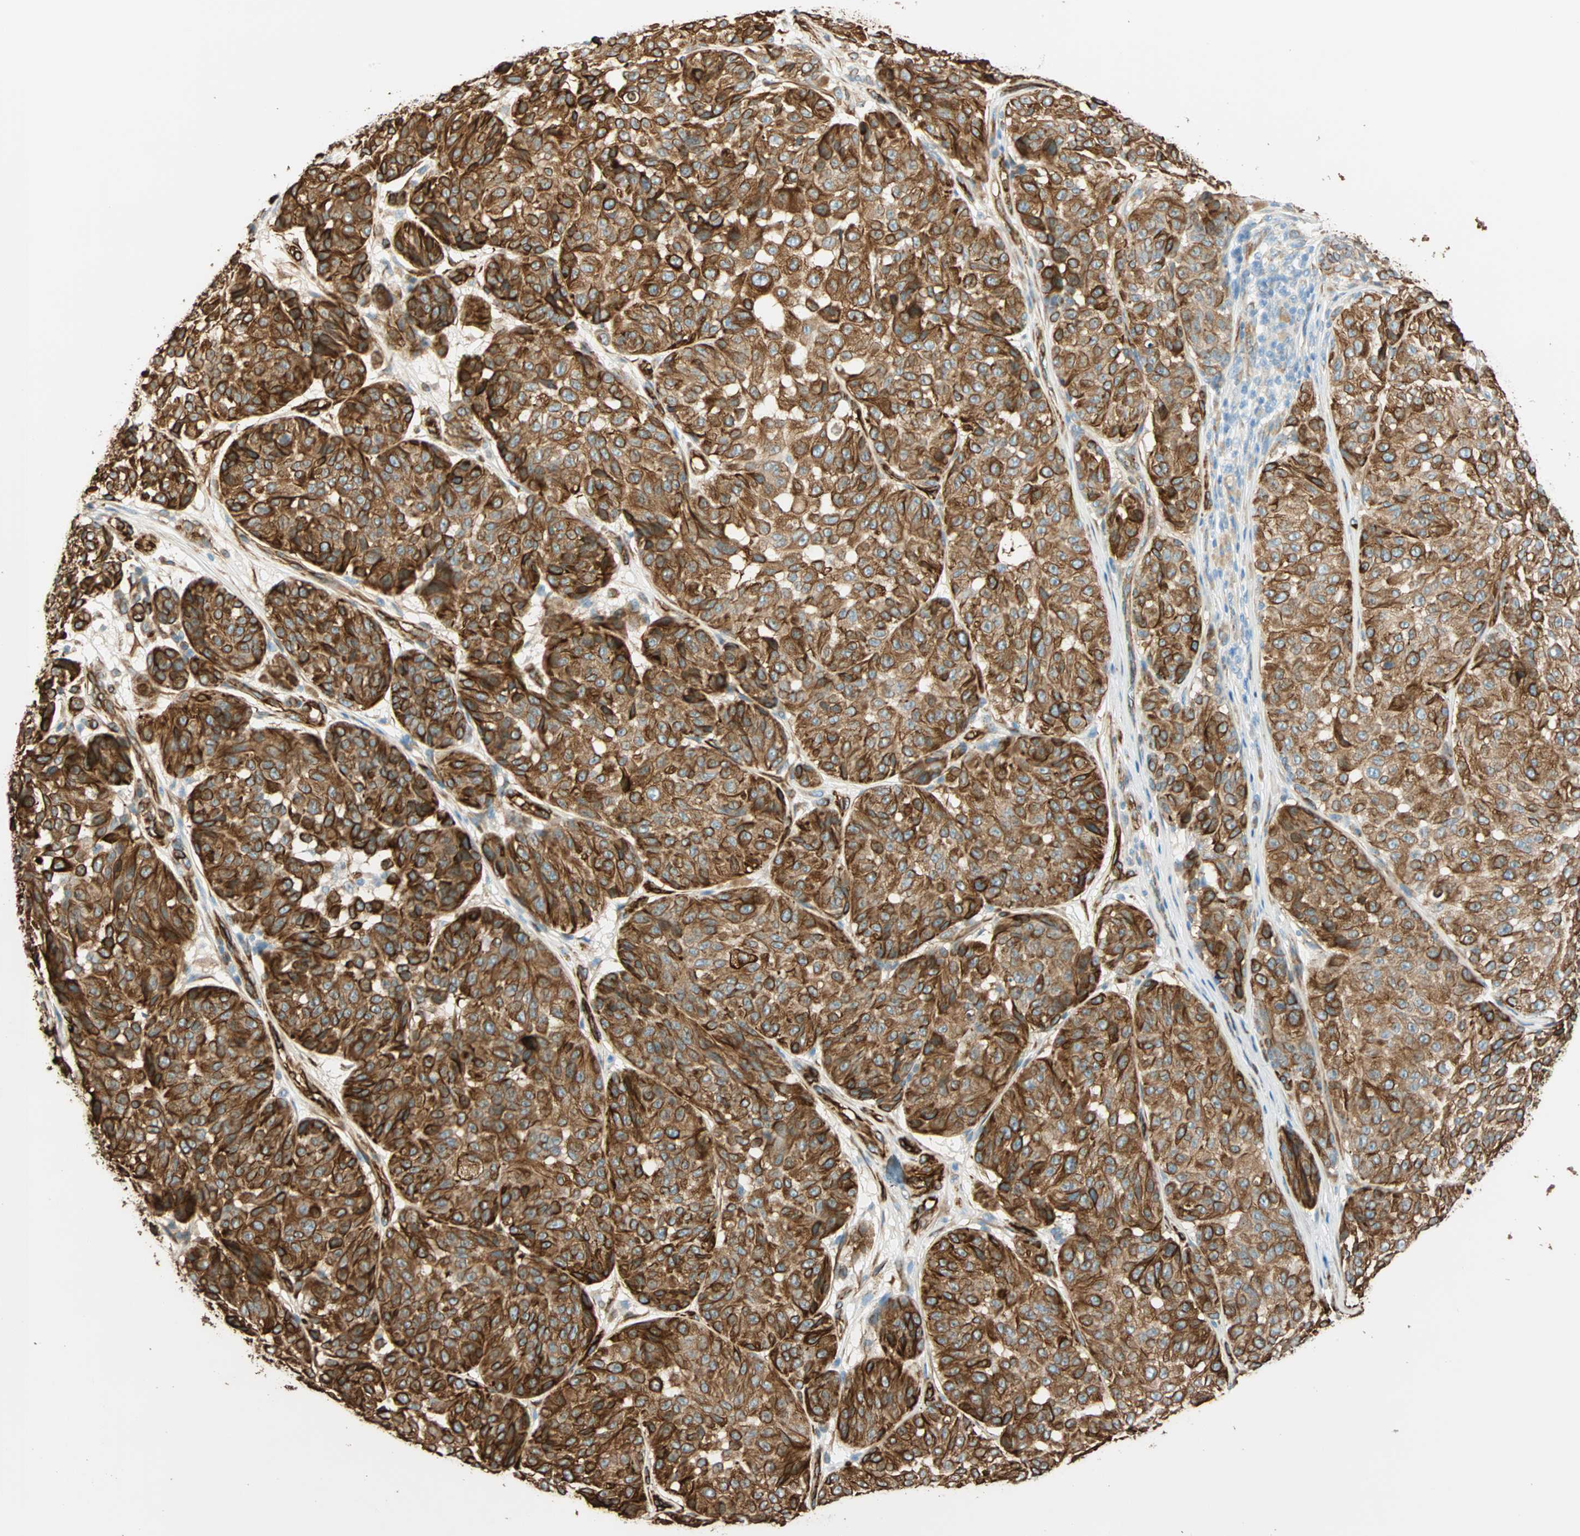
{"staining": {"intensity": "strong", "quantity": ">75%", "location": "cytoplasmic/membranous"}, "tissue": "melanoma", "cell_type": "Tumor cells", "image_type": "cancer", "snomed": [{"axis": "morphology", "description": "Malignant melanoma, NOS"}, {"axis": "topography", "description": "Skin"}], "caption": "Immunohistochemical staining of human melanoma shows high levels of strong cytoplasmic/membranous expression in about >75% of tumor cells.", "gene": "NES", "patient": {"sex": "female", "age": 46}}